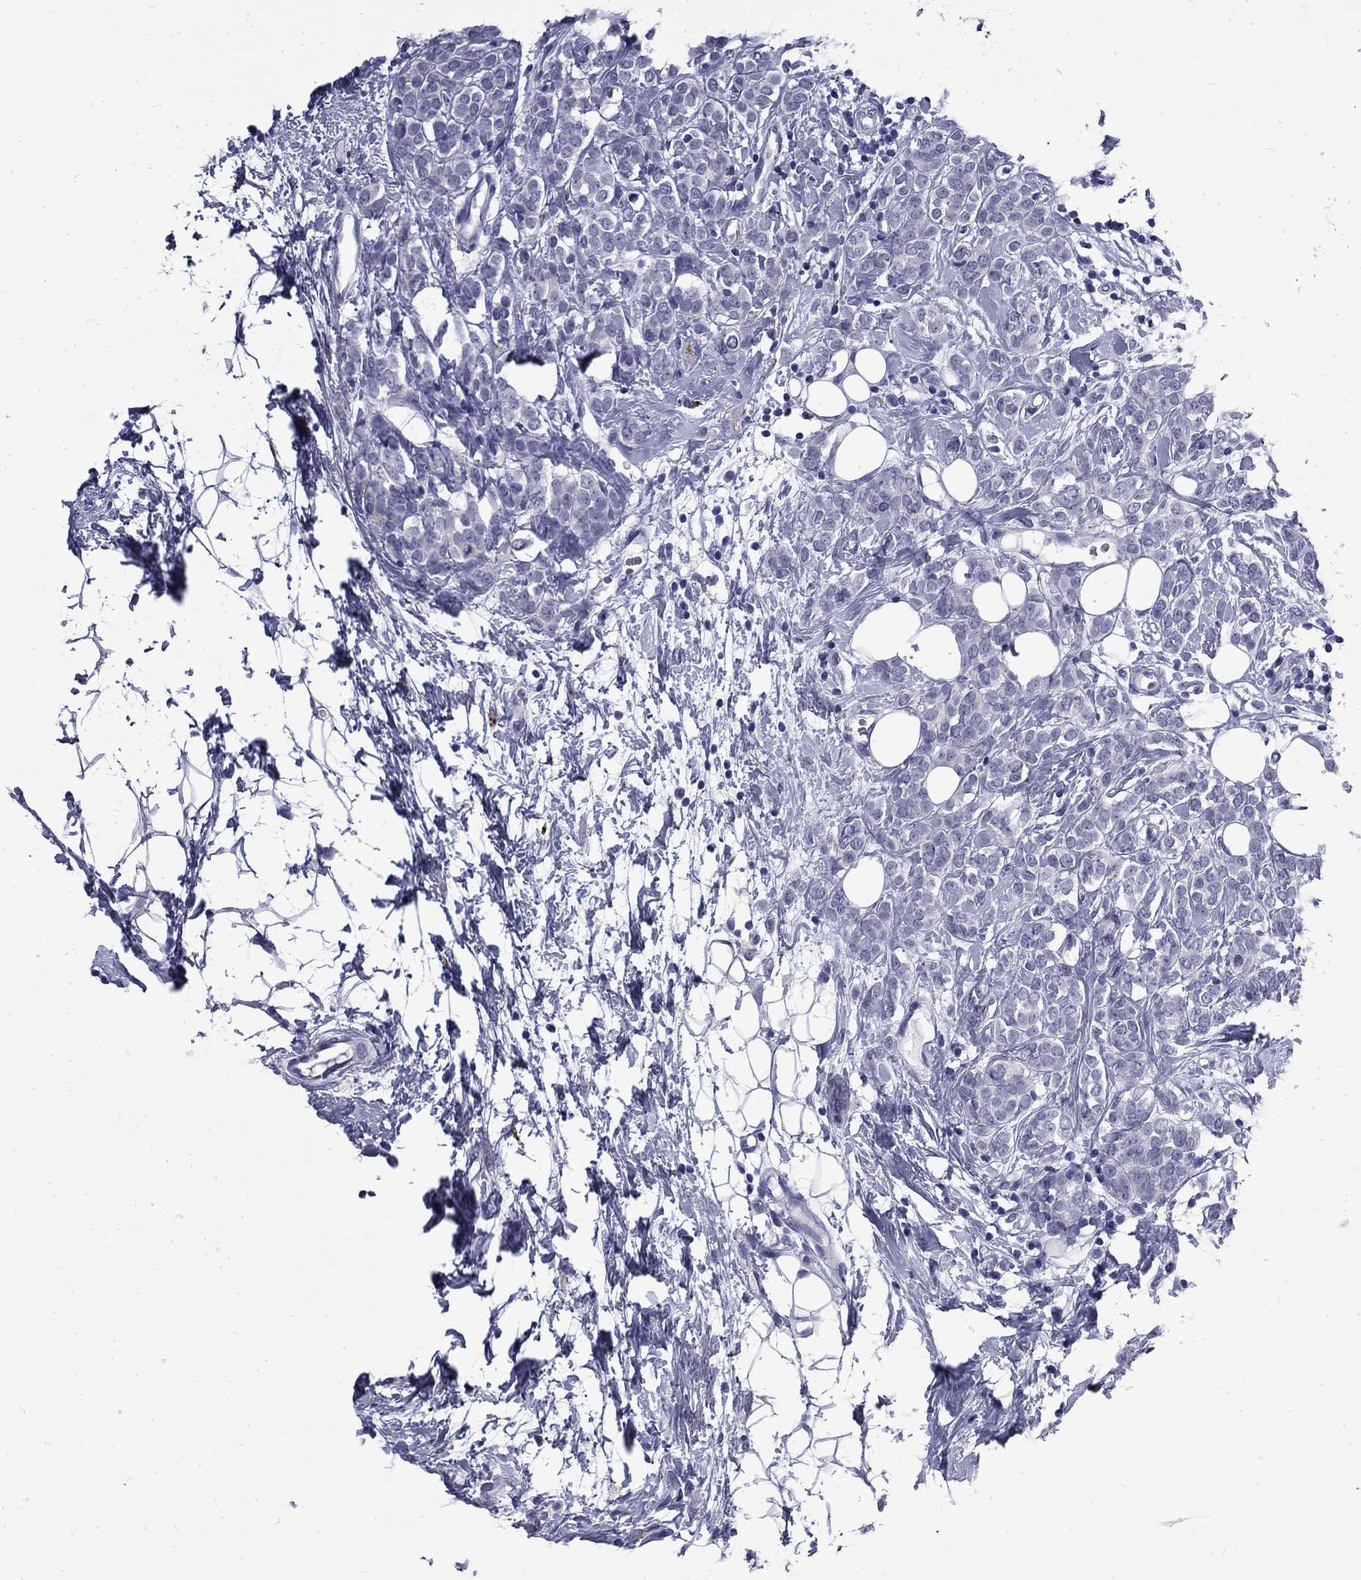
{"staining": {"intensity": "negative", "quantity": "none", "location": "none"}, "tissue": "breast cancer", "cell_type": "Tumor cells", "image_type": "cancer", "snomed": [{"axis": "morphology", "description": "Lobular carcinoma"}, {"axis": "topography", "description": "Breast"}], "caption": "Tumor cells are negative for protein expression in human breast lobular carcinoma.", "gene": "MGARP", "patient": {"sex": "female", "age": 49}}